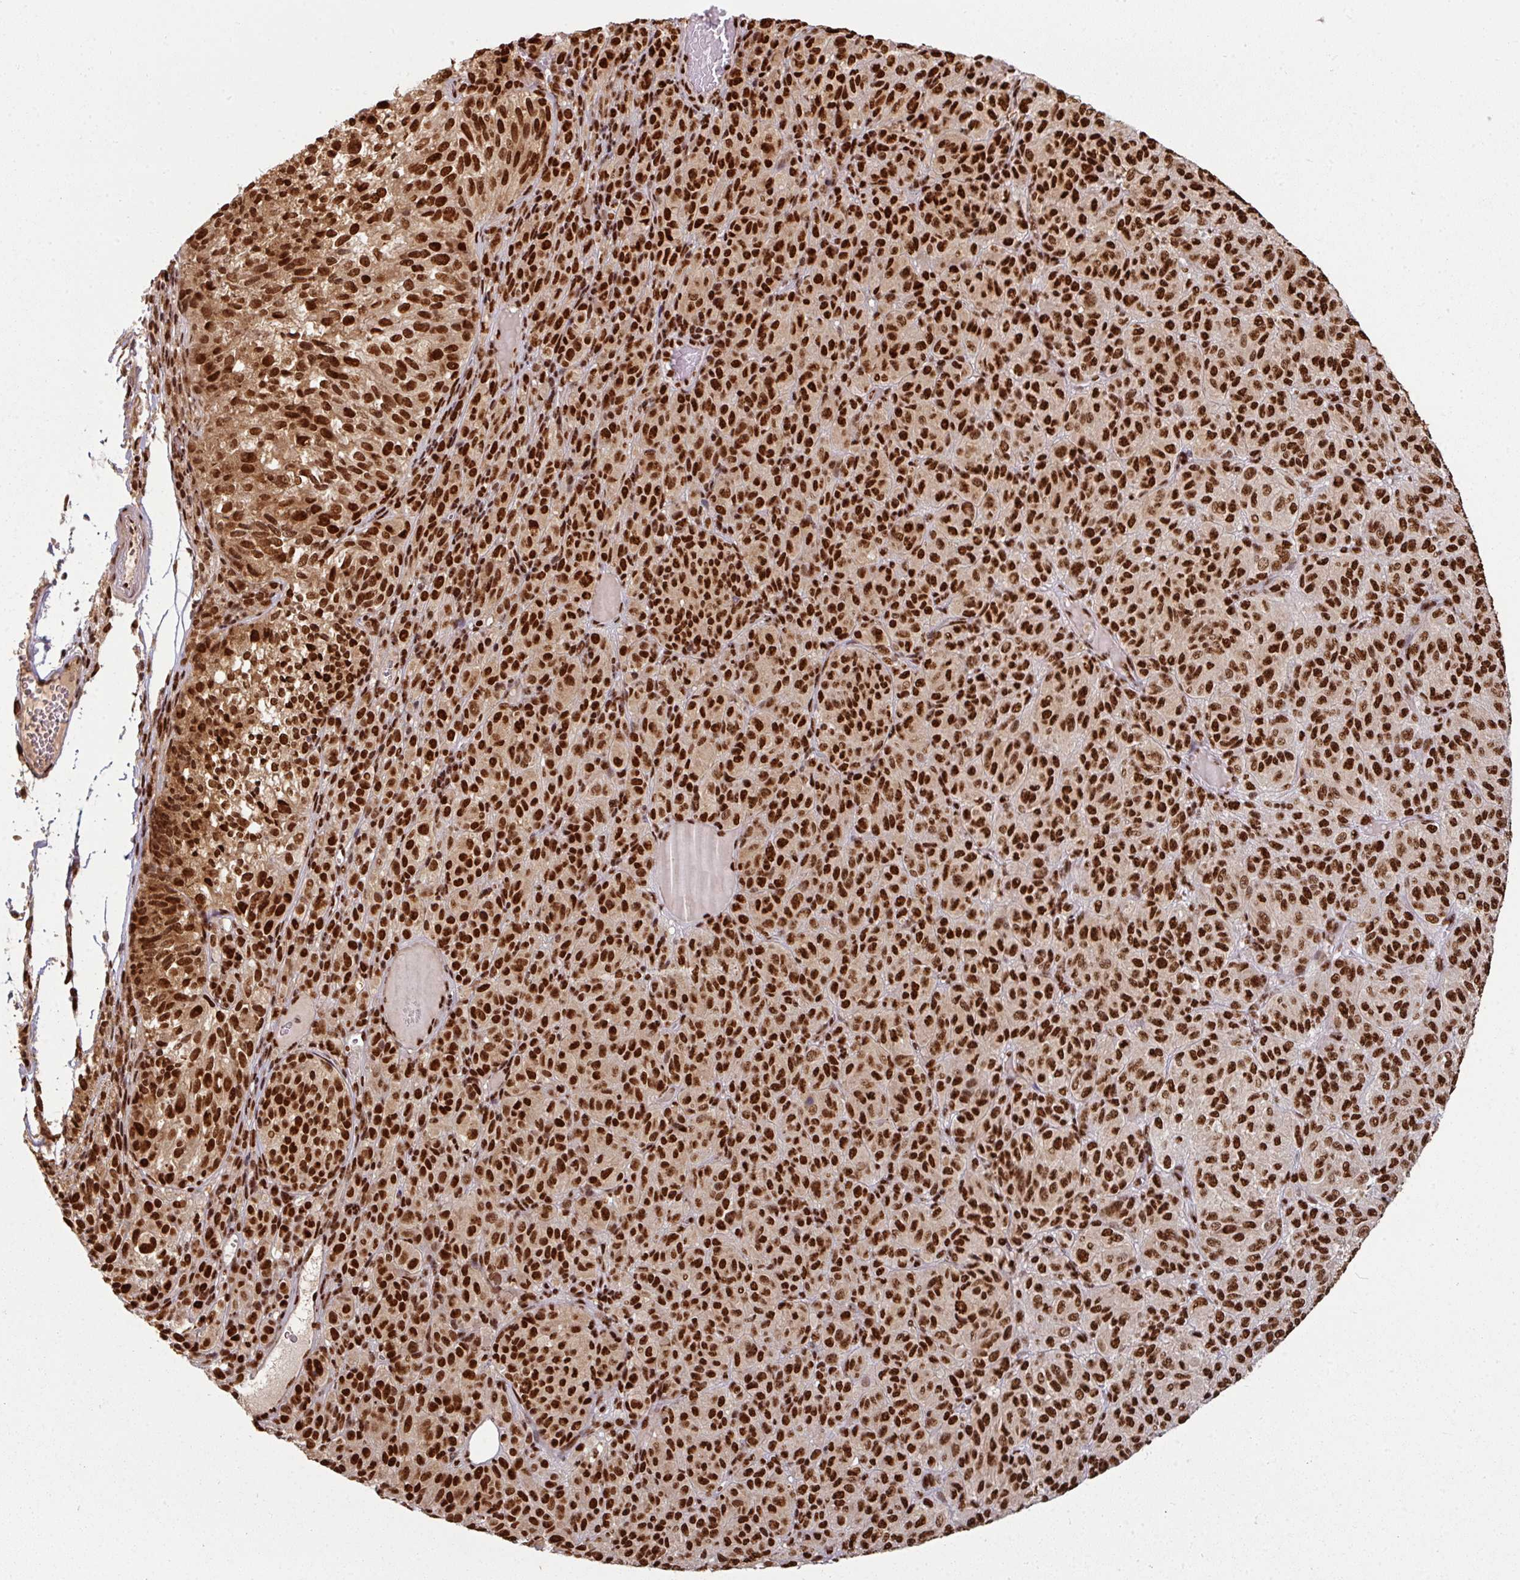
{"staining": {"intensity": "strong", "quantity": ">75%", "location": "nuclear"}, "tissue": "melanoma", "cell_type": "Tumor cells", "image_type": "cancer", "snomed": [{"axis": "morphology", "description": "Malignant melanoma, Metastatic site"}, {"axis": "topography", "description": "Brain"}], "caption": "Immunohistochemistry image of malignant melanoma (metastatic site) stained for a protein (brown), which shows high levels of strong nuclear positivity in about >75% of tumor cells.", "gene": "SIK3", "patient": {"sex": "female", "age": 56}}